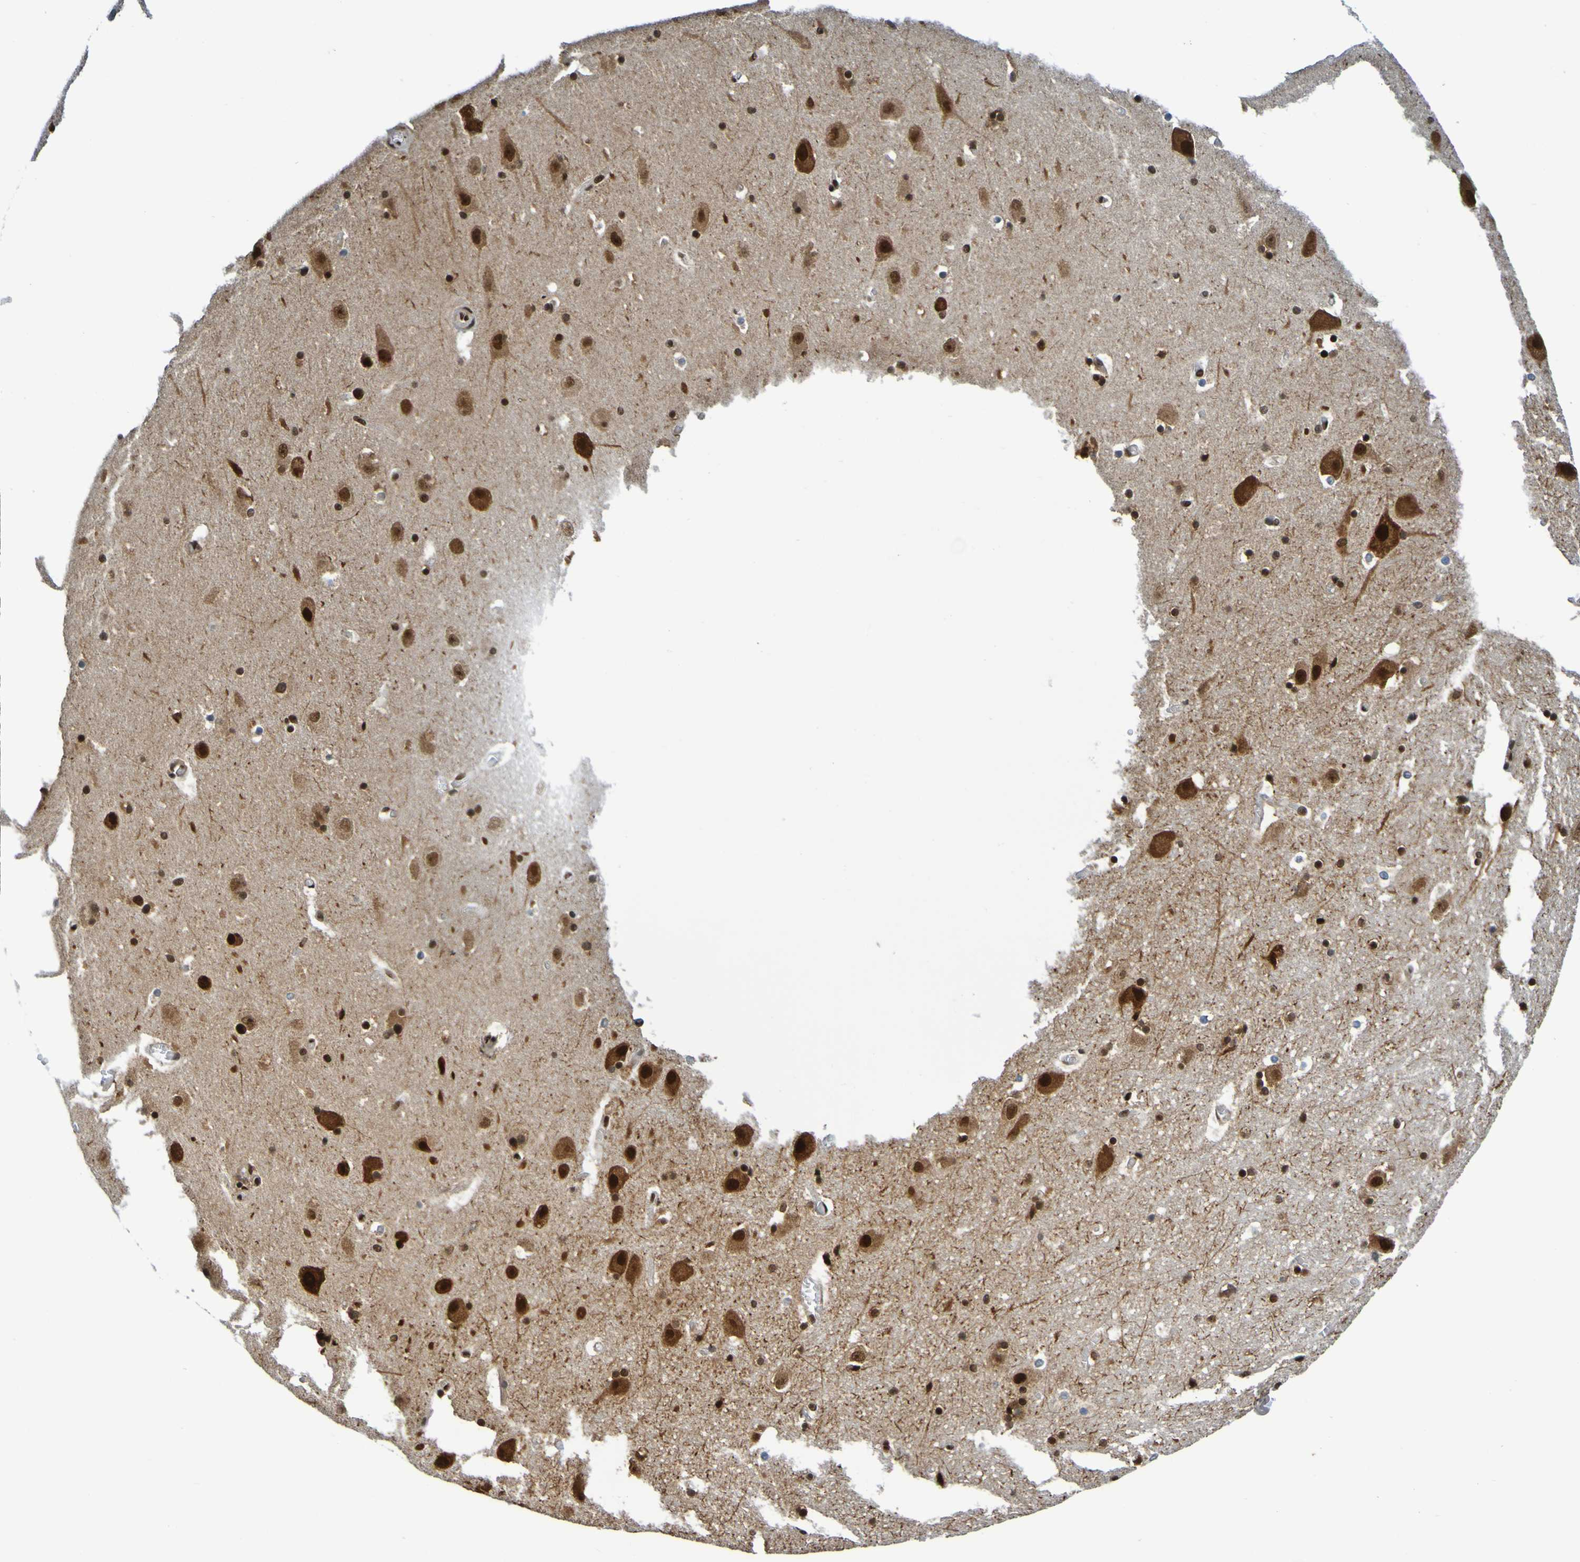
{"staining": {"intensity": "strong", "quantity": ">75%", "location": "nuclear"}, "tissue": "hippocampus", "cell_type": "Glial cells", "image_type": "normal", "snomed": [{"axis": "morphology", "description": "Normal tissue, NOS"}, {"axis": "topography", "description": "Hippocampus"}], "caption": "Immunohistochemistry (IHC) micrograph of normal hippocampus: hippocampus stained using immunohistochemistry demonstrates high levels of strong protein expression localized specifically in the nuclear of glial cells, appearing as a nuclear brown color.", "gene": "HDAC2", "patient": {"sex": "male", "age": 45}}